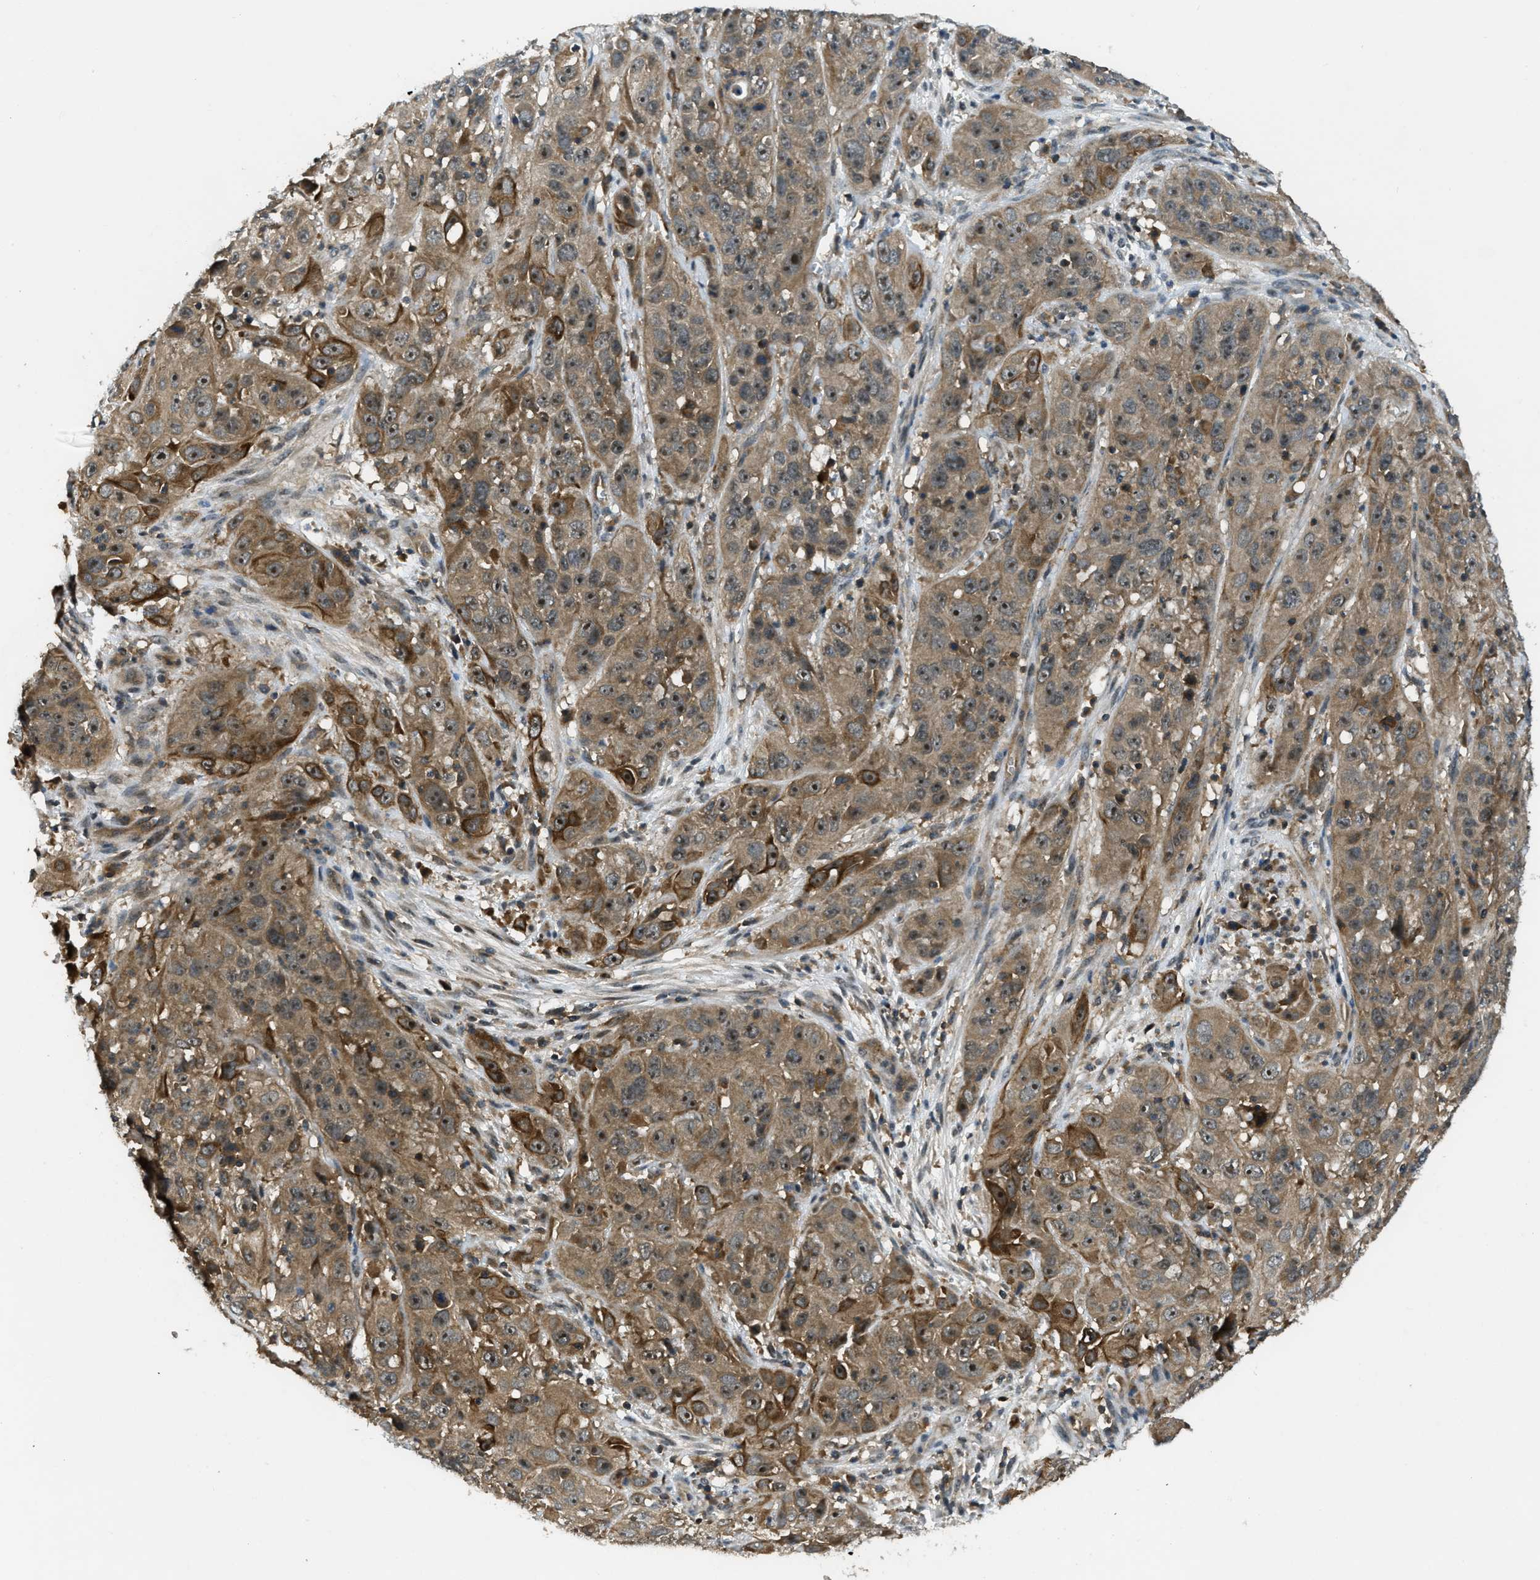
{"staining": {"intensity": "moderate", "quantity": ">75%", "location": "cytoplasmic/membranous"}, "tissue": "cervical cancer", "cell_type": "Tumor cells", "image_type": "cancer", "snomed": [{"axis": "morphology", "description": "Squamous cell carcinoma, NOS"}, {"axis": "topography", "description": "Cervix"}], "caption": "IHC micrograph of neoplastic tissue: cervical cancer stained using IHC displays medium levels of moderate protein expression localized specifically in the cytoplasmic/membranous of tumor cells, appearing as a cytoplasmic/membranous brown color.", "gene": "ZNF71", "patient": {"sex": "female", "age": 32}}